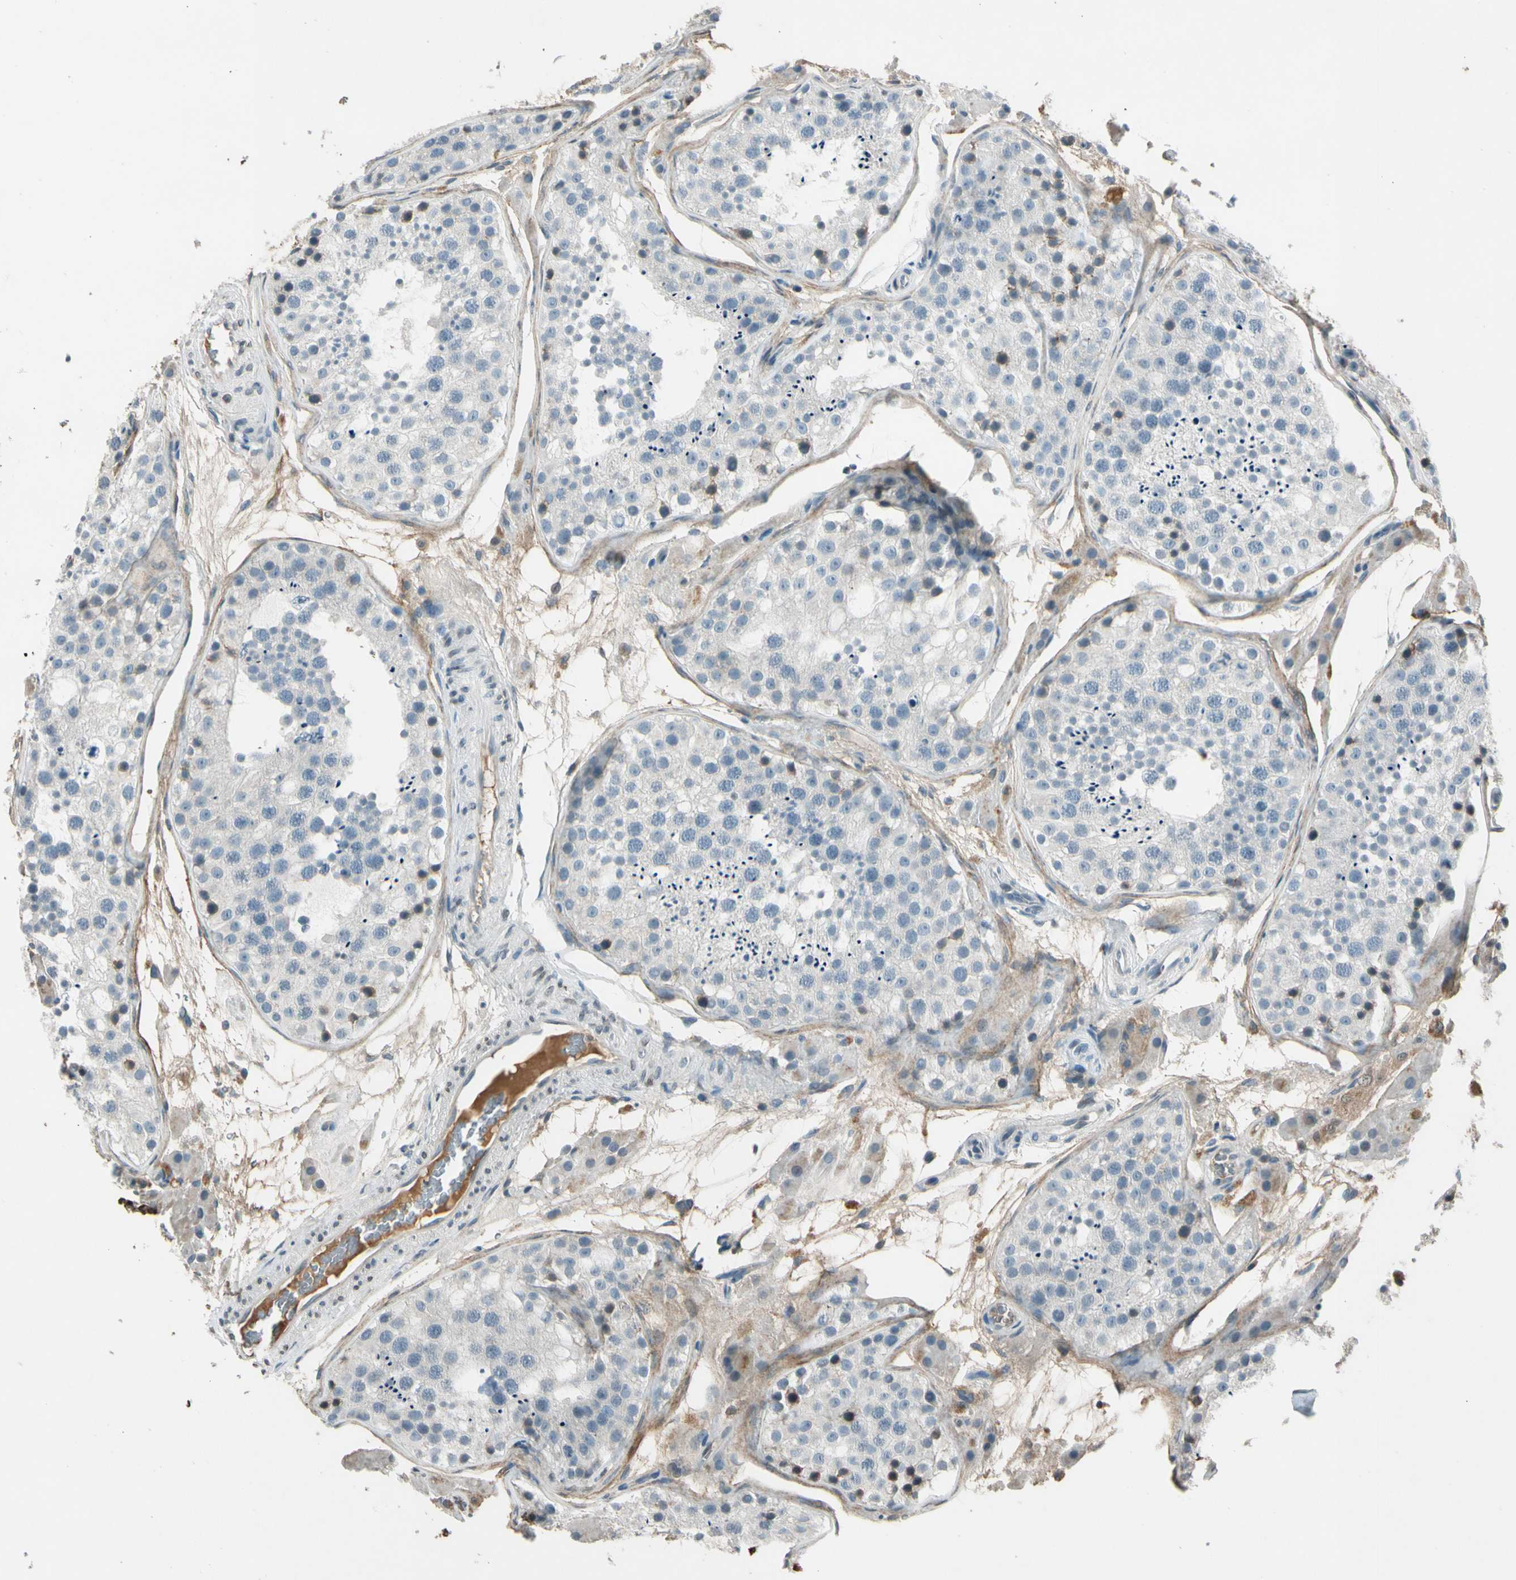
{"staining": {"intensity": "negative", "quantity": "none", "location": "none"}, "tissue": "testis", "cell_type": "Cells in seminiferous ducts", "image_type": "normal", "snomed": [{"axis": "morphology", "description": "Normal tissue, NOS"}, {"axis": "topography", "description": "Testis"}], "caption": "Immunohistochemistry micrograph of unremarkable testis: testis stained with DAB displays no significant protein positivity in cells in seminiferous ducts.", "gene": "PDPN", "patient": {"sex": "male", "age": 26}}